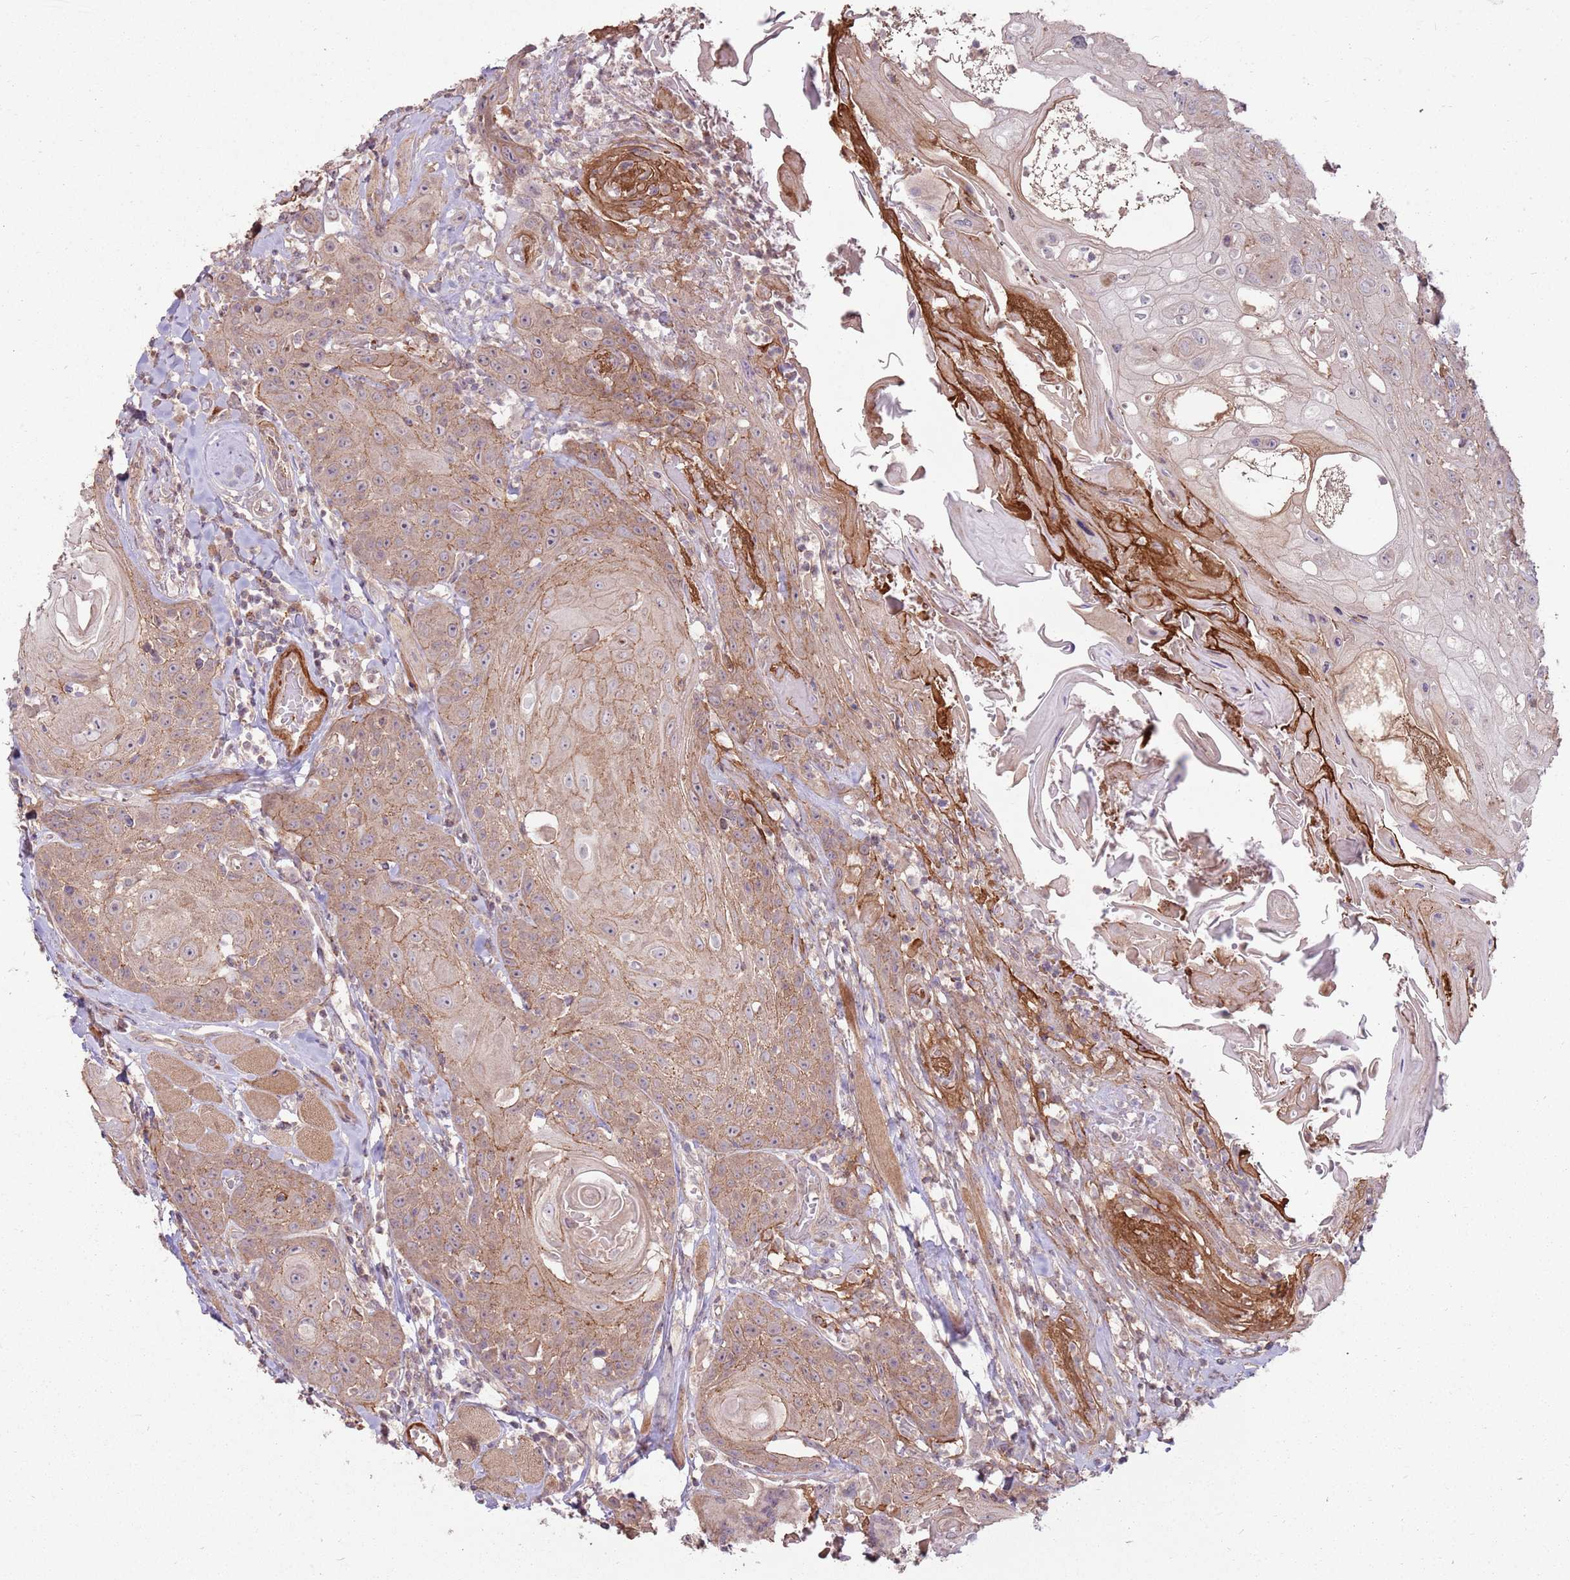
{"staining": {"intensity": "weak", "quantity": ">75%", "location": "cytoplasmic/membranous"}, "tissue": "head and neck cancer", "cell_type": "Tumor cells", "image_type": "cancer", "snomed": [{"axis": "morphology", "description": "Squamous cell carcinoma, NOS"}, {"axis": "topography", "description": "Head-Neck"}], "caption": "Immunohistochemical staining of squamous cell carcinoma (head and neck) displays weak cytoplasmic/membranous protein positivity in approximately >75% of tumor cells.", "gene": "SPATA31D1", "patient": {"sex": "female", "age": 59}}